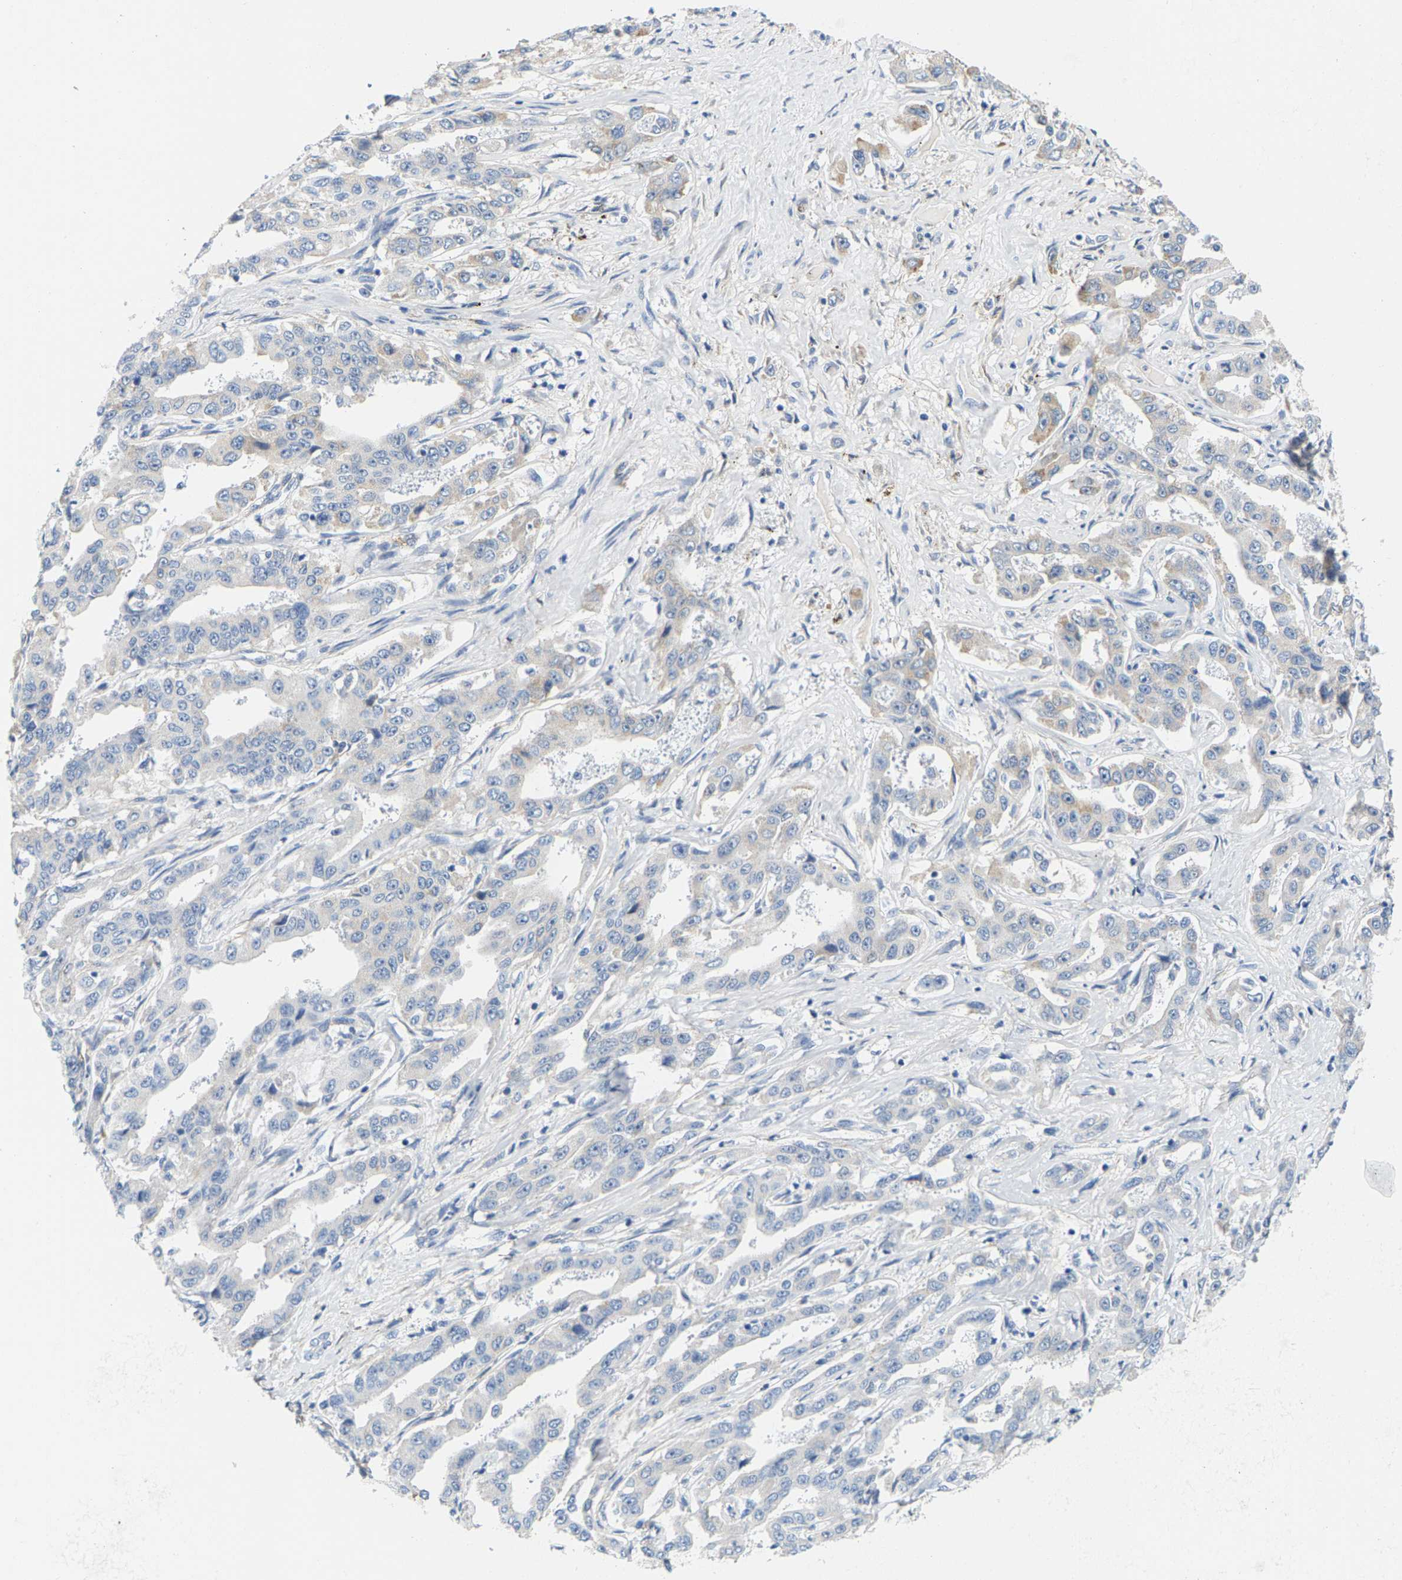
{"staining": {"intensity": "negative", "quantity": "none", "location": "none"}, "tissue": "liver cancer", "cell_type": "Tumor cells", "image_type": "cancer", "snomed": [{"axis": "morphology", "description": "Cholangiocarcinoma"}, {"axis": "topography", "description": "Liver"}], "caption": "Tumor cells show no significant protein staining in liver cancer. (Immunohistochemistry, brightfield microscopy, high magnification).", "gene": "SHMT2", "patient": {"sex": "male", "age": 59}}